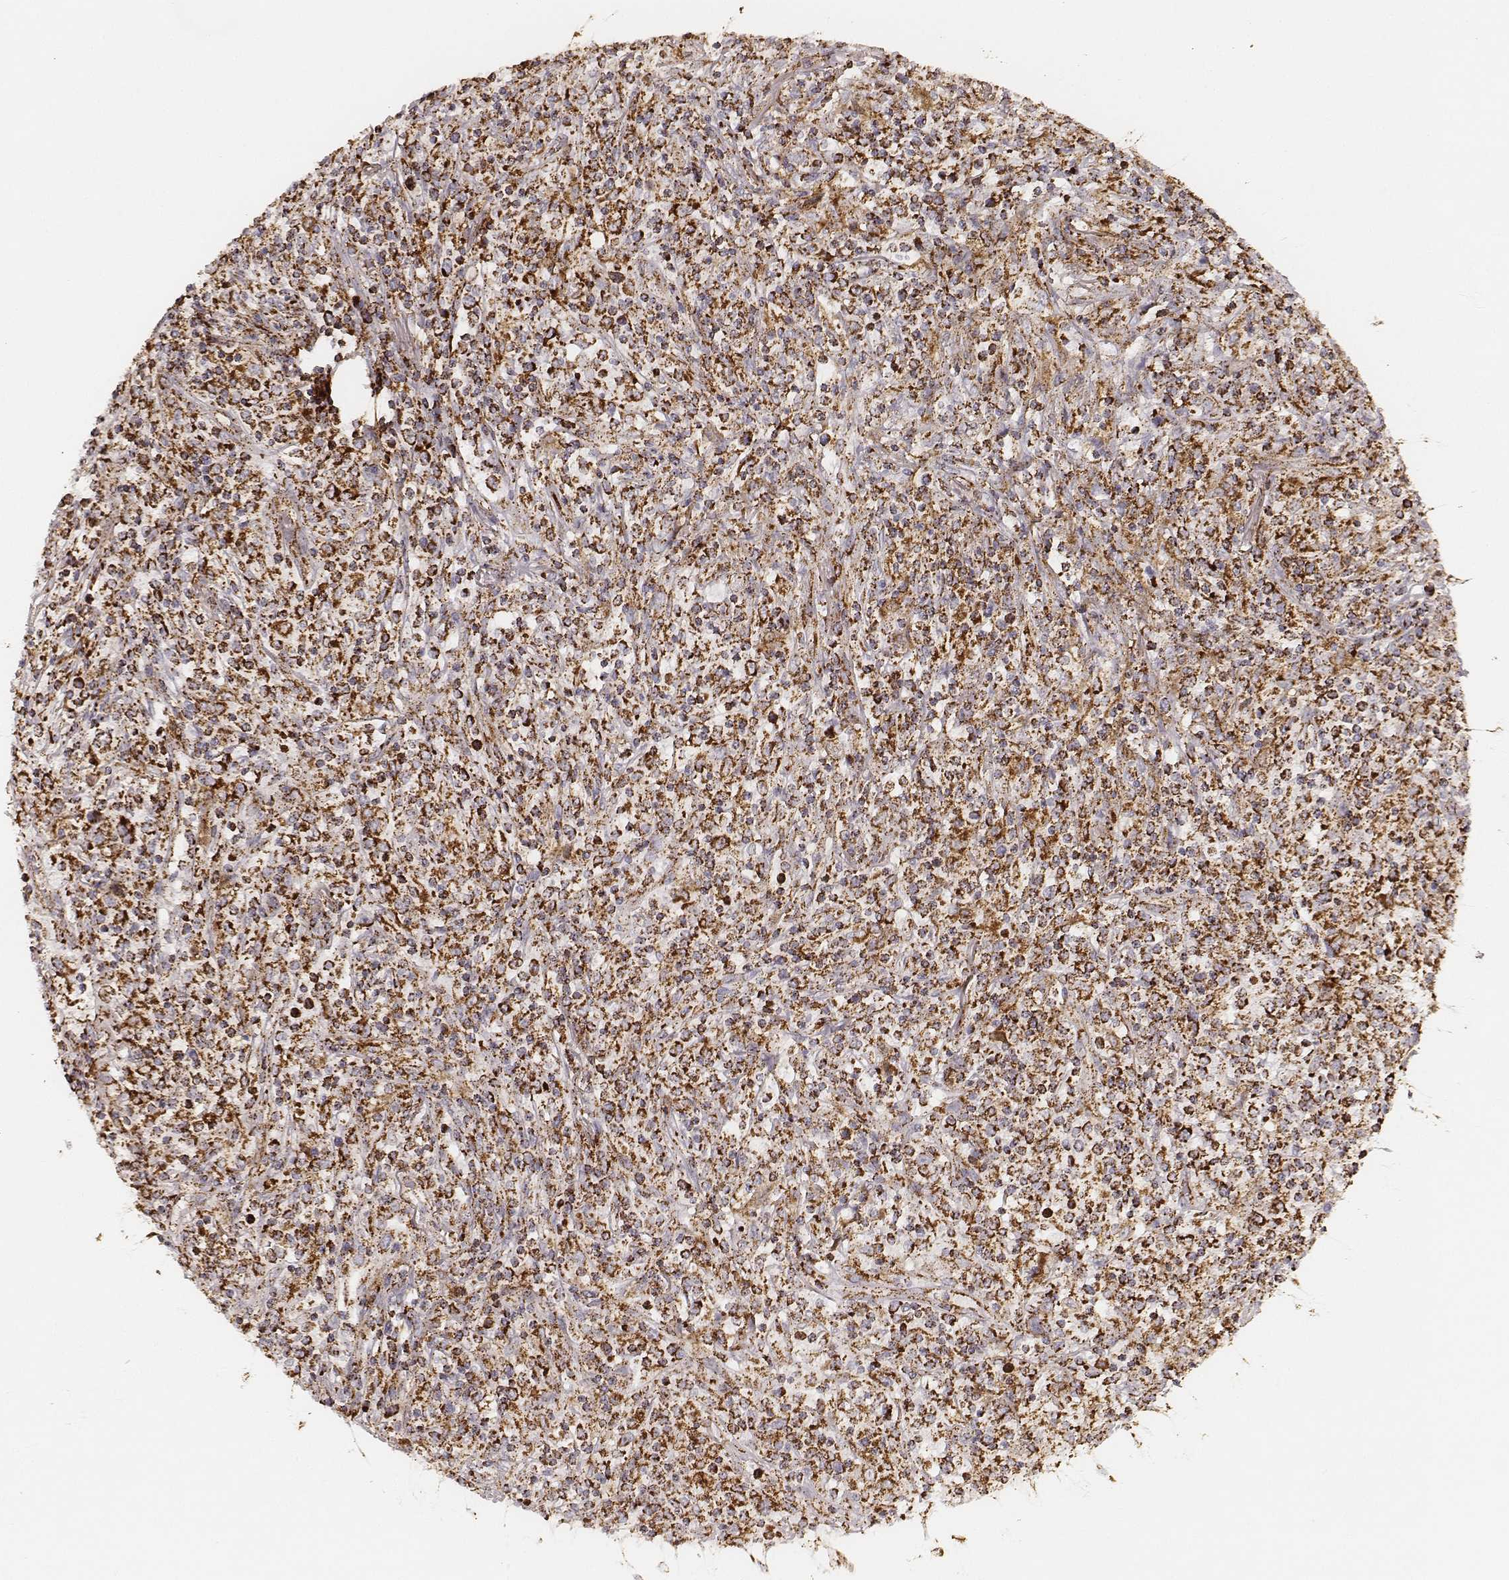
{"staining": {"intensity": "strong", "quantity": ">75%", "location": "cytoplasmic/membranous"}, "tissue": "lymphoma", "cell_type": "Tumor cells", "image_type": "cancer", "snomed": [{"axis": "morphology", "description": "Malignant lymphoma, non-Hodgkin's type, High grade"}, {"axis": "topography", "description": "Lung"}], "caption": "An image of lymphoma stained for a protein displays strong cytoplasmic/membranous brown staining in tumor cells. Using DAB (3,3'-diaminobenzidine) (brown) and hematoxylin (blue) stains, captured at high magnification using brightfield microscopy.", "gene": "CS", "patient": {"sex": "male", "age": 79}}